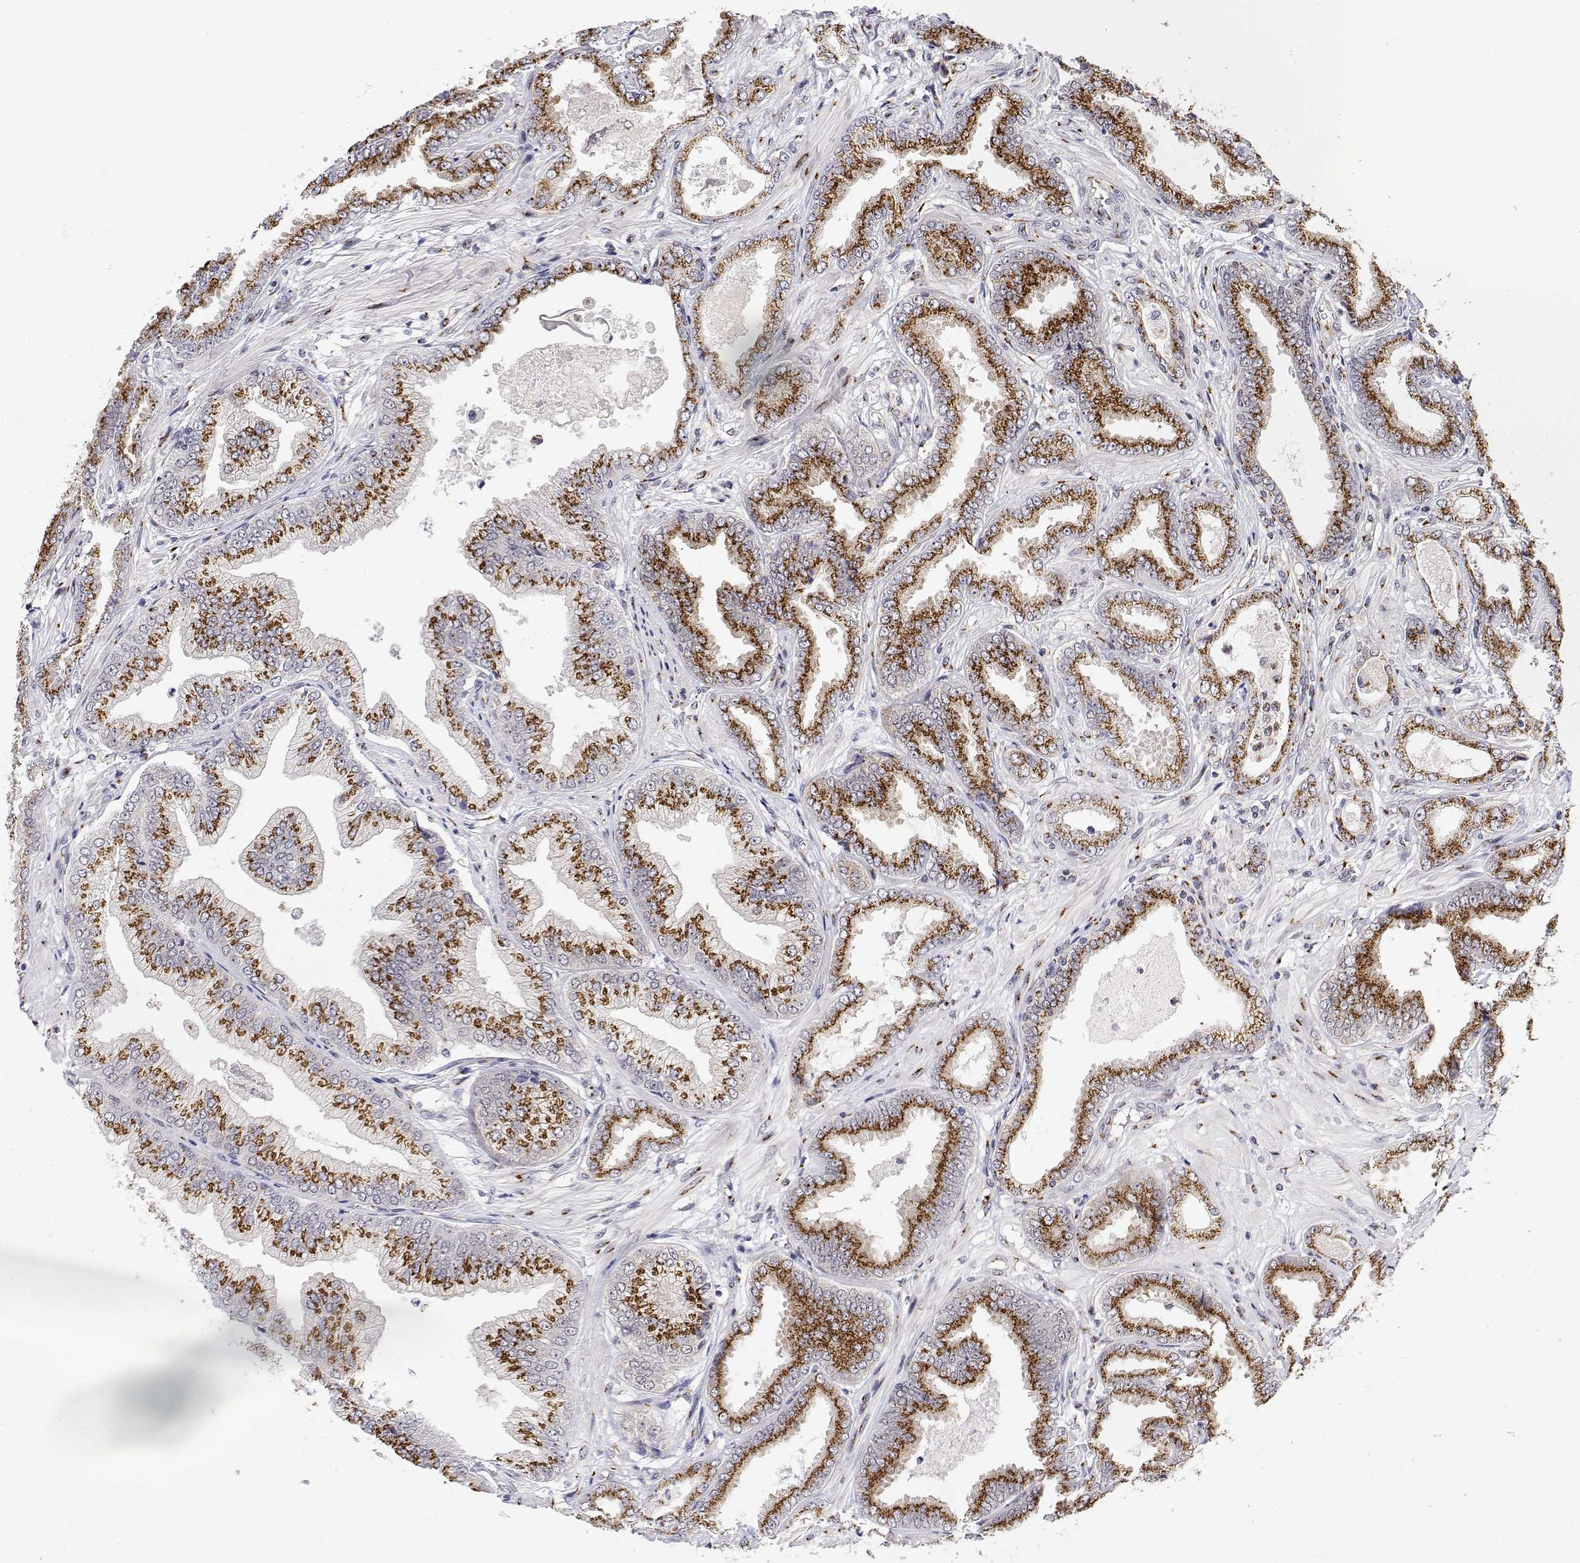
{"staining": {"intensity": "strong", "quantity": ">75%", "location": "cytoplasmic/membranous"}, "tissue": "prostate cancer", "cell_type": "Tumor cells", "image_type": "cancer", "snomed": [{"axis": "morphology", "description": "Adenocarcinoma, Low grade"}, {"axis": "topography", "description": "Prostate"}], "caption": "Prostate cancer (low-grade adenocarcinoma) stained with a brown dye displays strong cytoplasmic/membranous positive positivity in about >75% of tumor cells.", "gene": "YIPF3", "patient": {"sex": "male", "age": 55}}